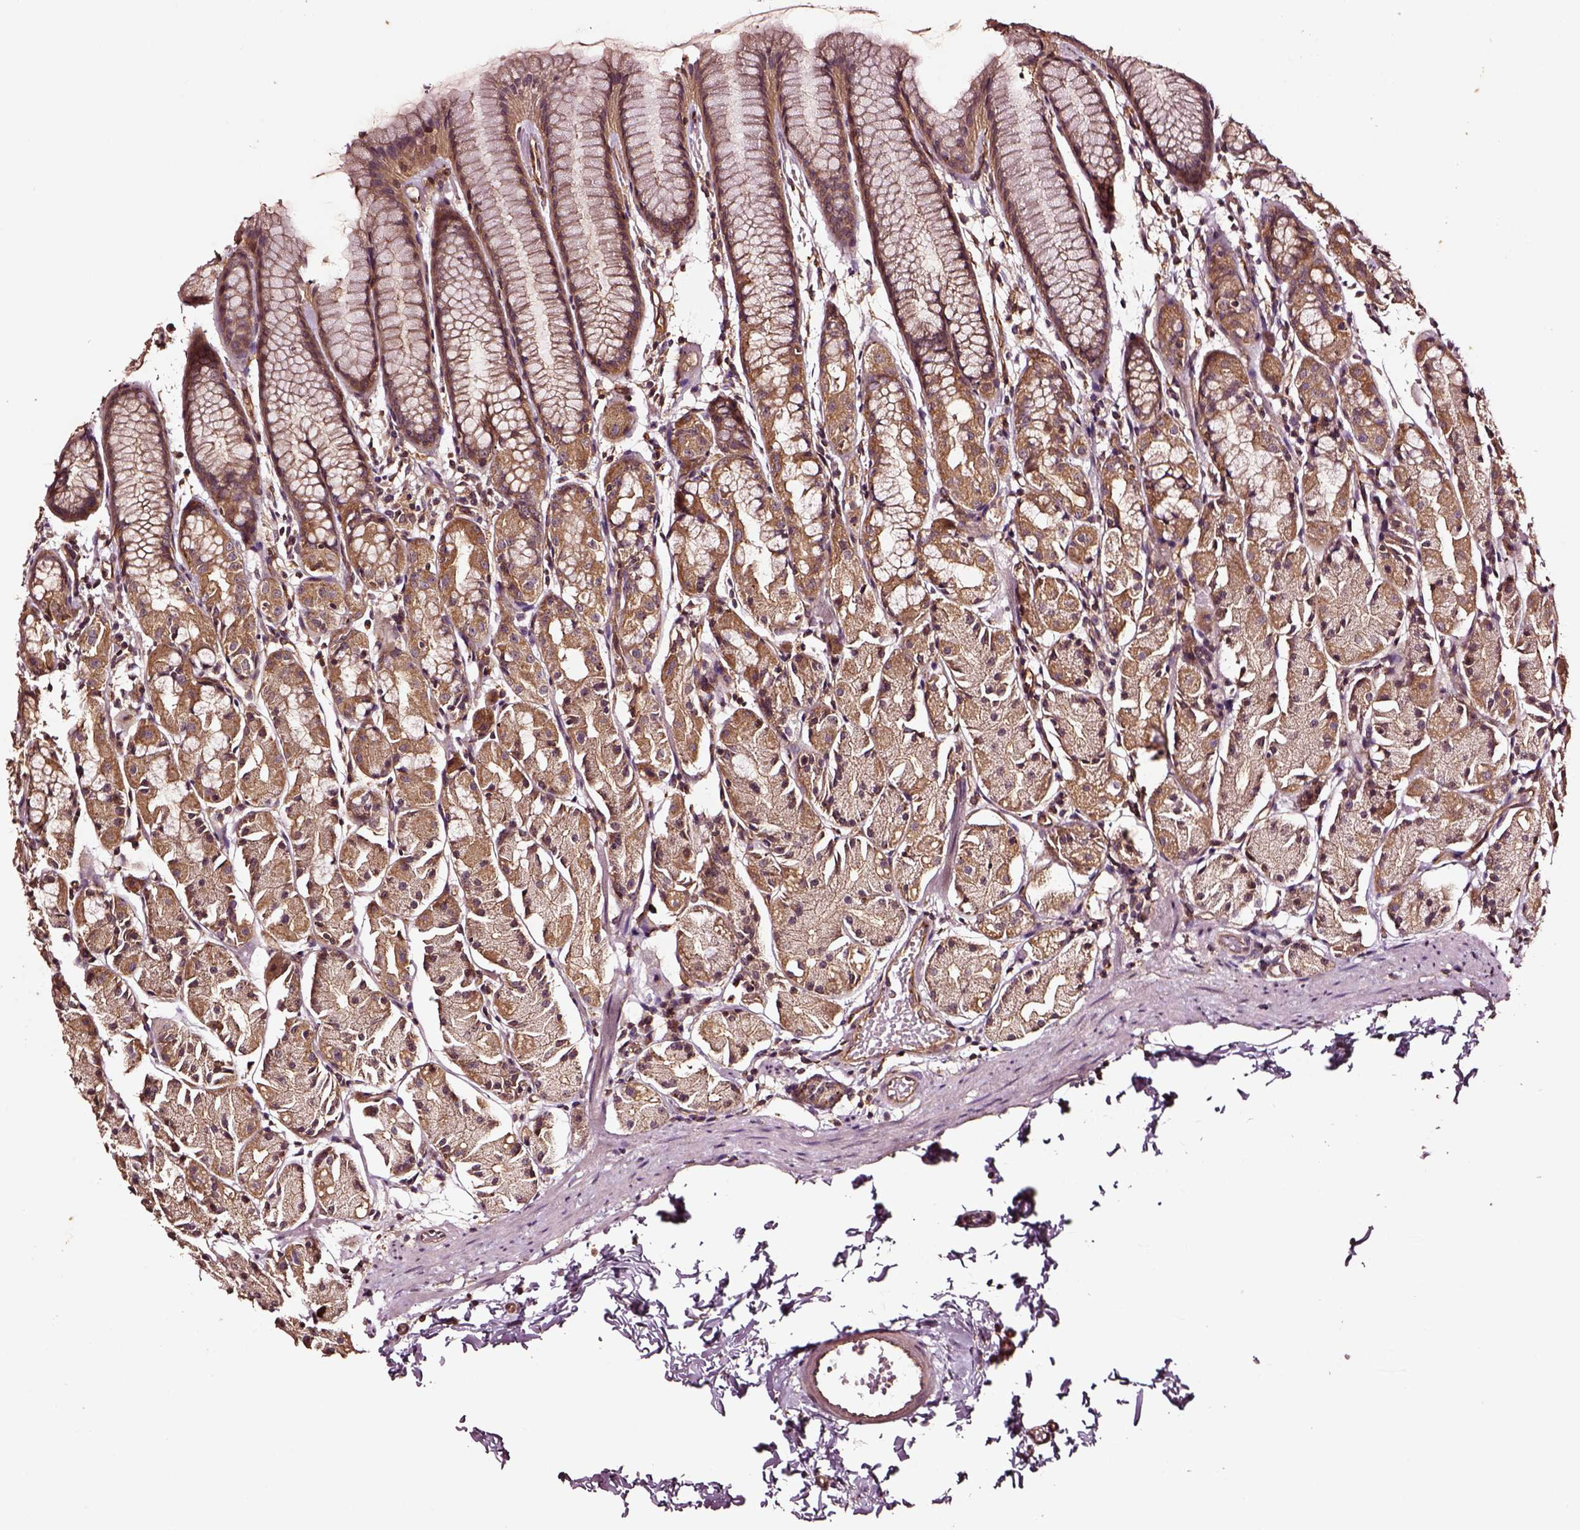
{"staining": {"intensity": "moderate", "quantity": ">75%", "location": "cytoplasmic/membranous"}, "tissue": "stomach", "cell_type": "Glandular cells", "image_type": "normal", "snomed": [{"axis": "morphology", "description": "Normal tissue, NOS"}, {"axis": "topography", "description": "Stomach, upper"}], "caption": "This is a histology image of IHC staining of normal stomach, which shows moderate staining in the cytoplasmic/membranous of glandular cells.", "gene": "RASSF5", "patient": {"sex": "male", "age": 47}}